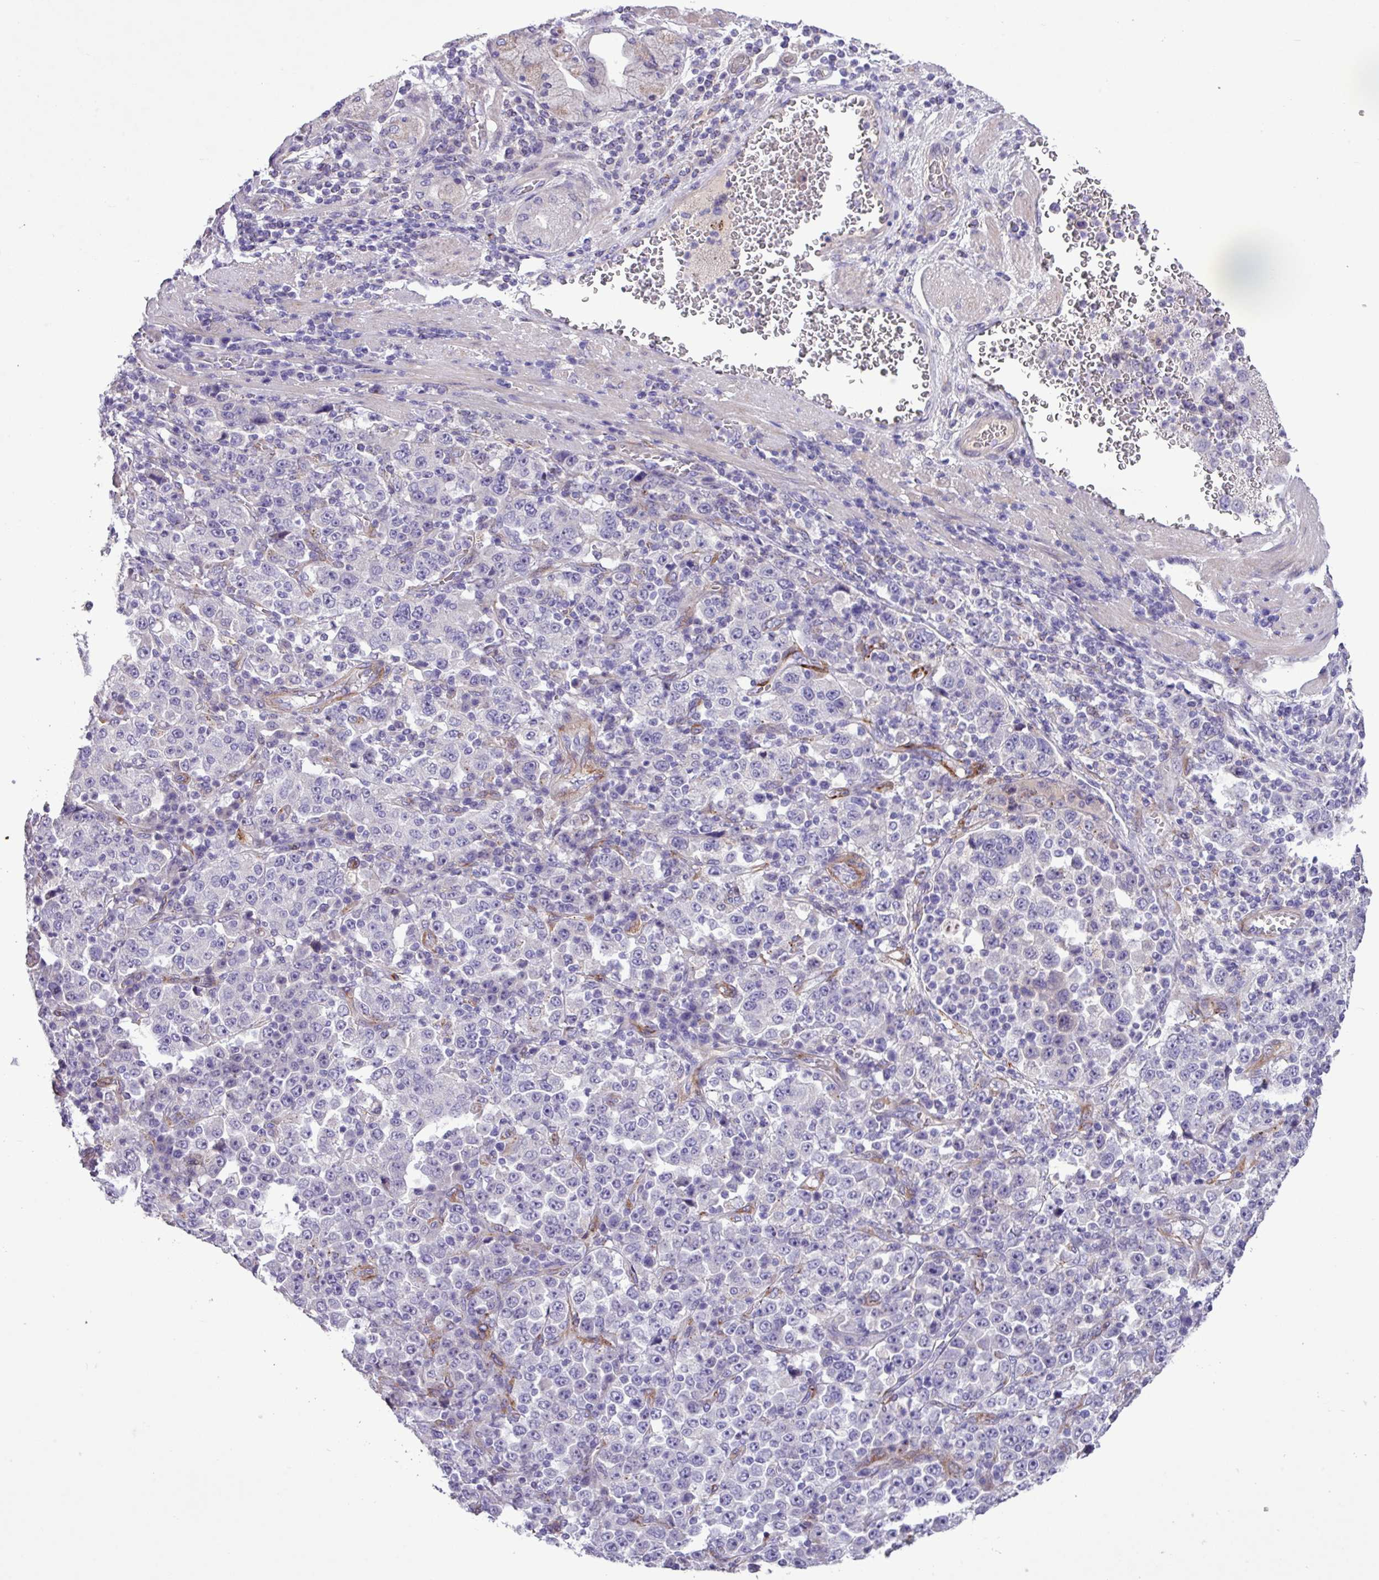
{"staining": {"intensity": "negative", "quantity": "none", "location": "none"}, "tissue": "stomach cancer", "cell_type": "Tumor cells", "image_type": "cancer", "snomed": [{"axis": "morphology", "description": "Normal tissue, NOS"}, {"axis": "morphology", "description": "Adenocarcinoma, NOS"}, {"axis": "topography", "description": "Stomach, upper"}, {"axis": "topography", "description": "Stomach"}], "caption": "Human stomach cancer (adenocarcinoma) stained for a protein using immunohistochemistry (IHC) demonstrates no staining in tumor cells.", "gene": "CD248", "patient": {"sex": "male", "age": 59}}